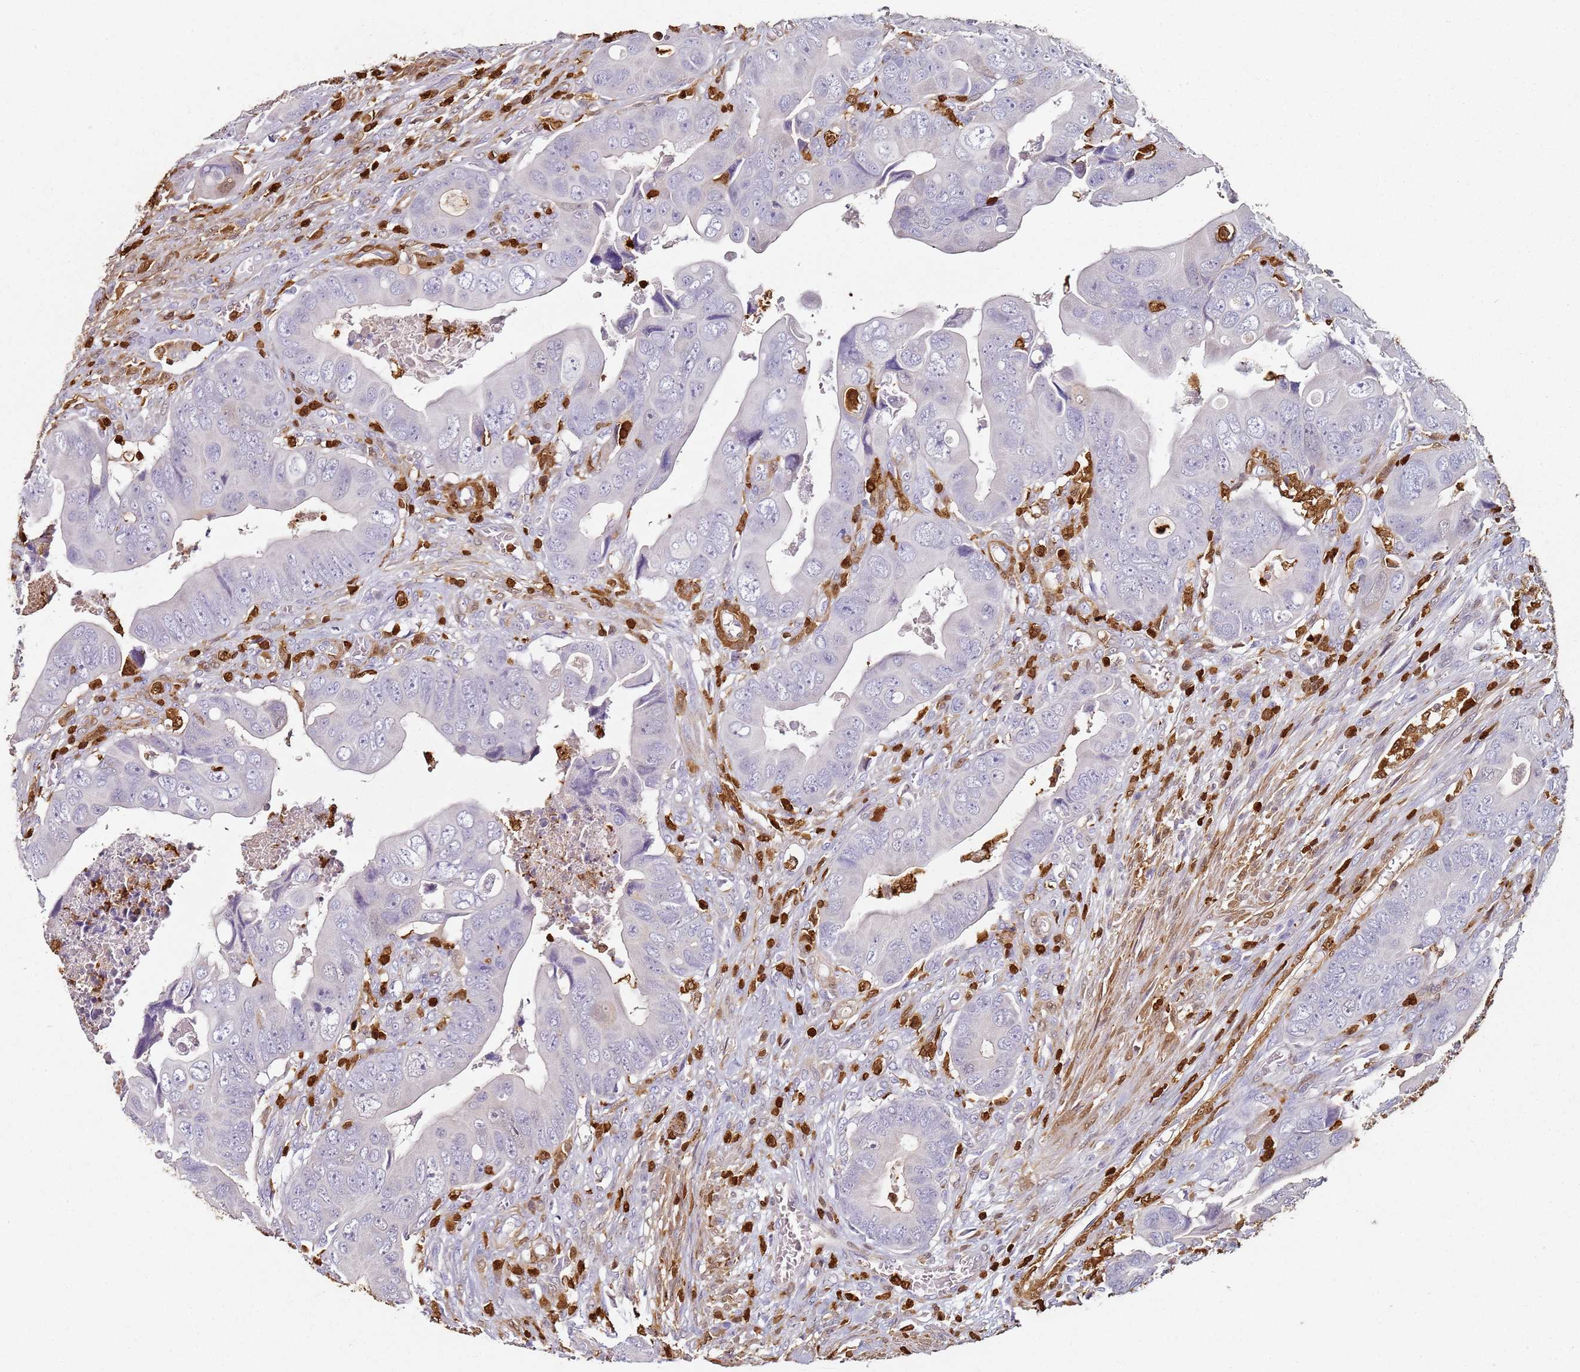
{"staining": {"intensity": "negative", "quantity": "none", "location": "none"}, "tissue": "colorectal cancer", "cell_type": "Tumor cells", "image_type": "cancer", "snomed": [{"axis": "morphology", "description": "Adenocarcinoma, NOS"}, {"axis": "topography", "description": "Rectum"}], "caption": "An image of adenocarcinoma (colorectal) stained for a protein shows no brown staining in tumor cells.", "gene": "S100A4", "patient": {"sex": "female", "age": 78}}